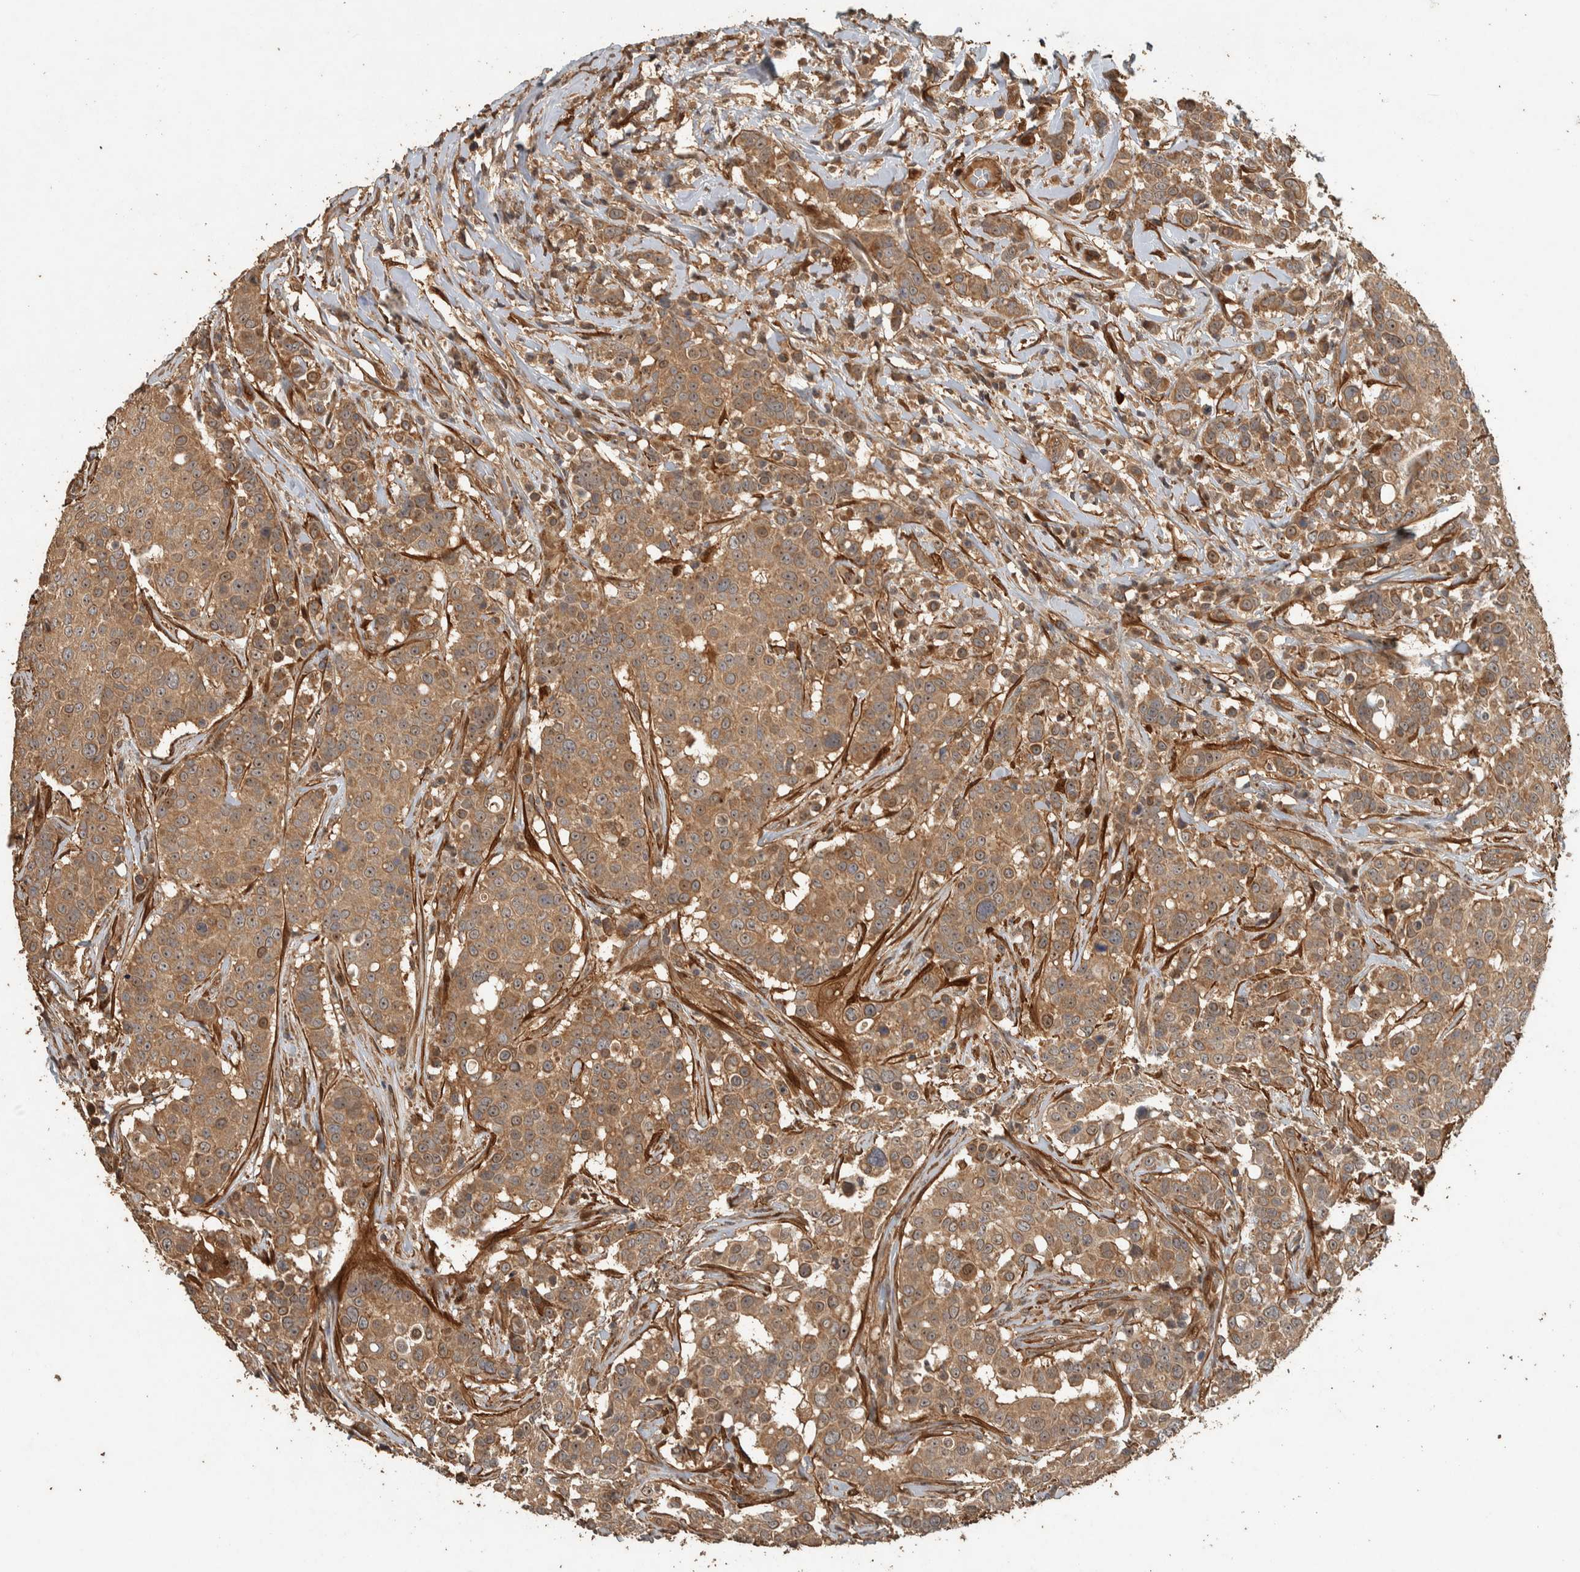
{"staining": {"intensity": "moderate", "quantity": ">75%", "location": "cytoplasmic/membranous,nuclear"}, "tissue": "breast cancer", "cell_type": "Tumor cells", "image_type": "cancer", "snomed": [{"axis": "morphology", "description": "Duct carcinoma"}, {"axis": "topography", "description": "Breast"}], "caption": "Human intraductal carcinoma (breast) stained with a protein marker reveals moderate staining in tumor cells.", "gene": "SPHK1", "patient": {"sex": "female", "age": 27}}